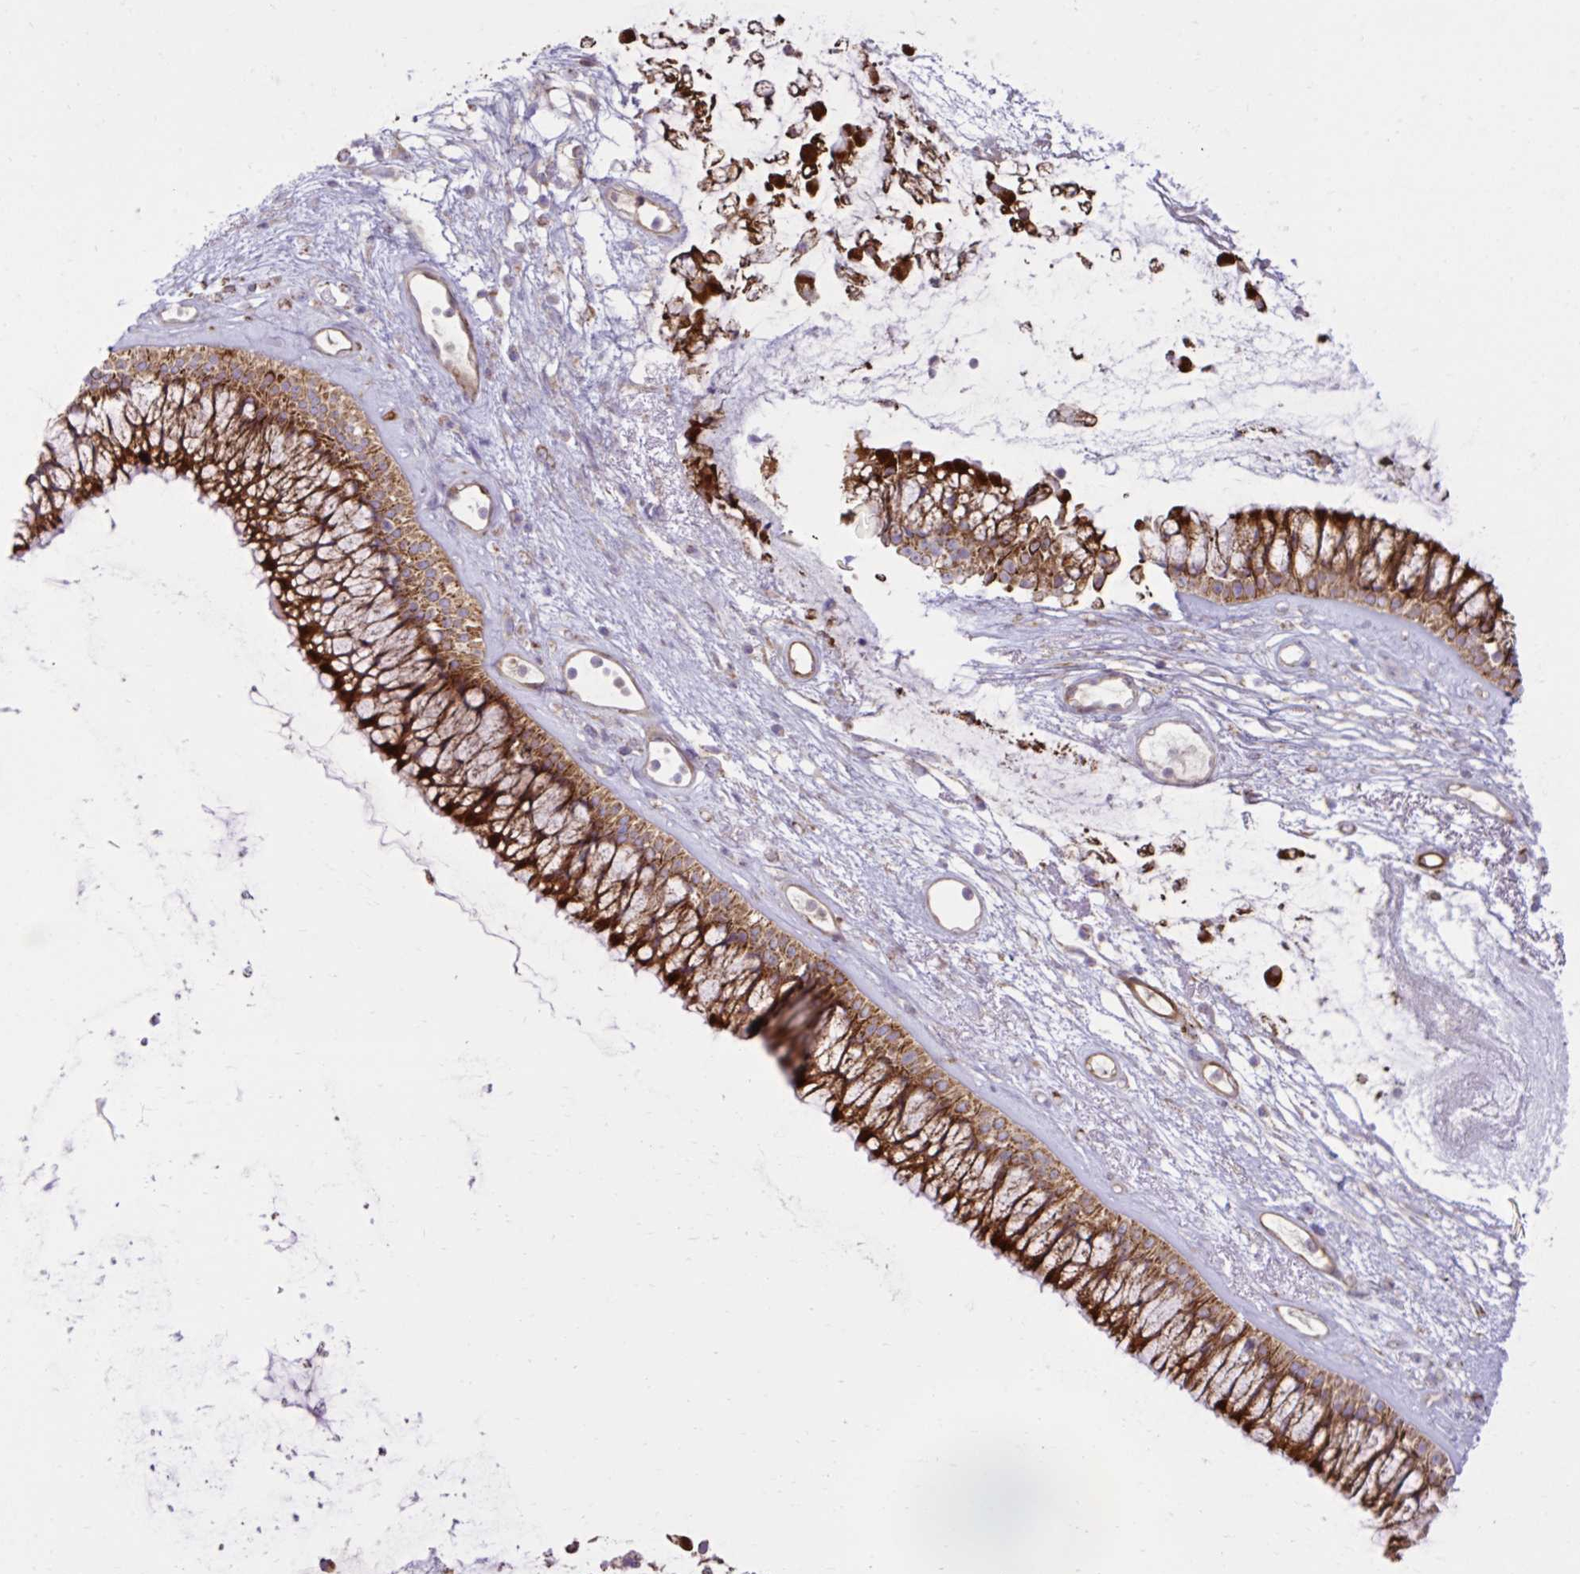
{"staining": {"intensity": "strong", "quantity": ">75%", "location": "cytoplasmic/membranous"}, "tissue": "nasopharynx", "cell_type": "Respiratory epithelial cells", "image_type": "normal", "snomed": [{"axis": "morphology", "description": "Normal tissue, NOS"}, {"axis": "topography", "description": "Nasopharynx"}], "caption": "Strong cytoplasmic/membranous expression is identified in about >75% of respiratory epithelial cells in benign nasopharynx. (IHC, brightfield microscopy, high magnification).", "gene": "LIMS1", "patient": {"sex": "female", "age": 75}}